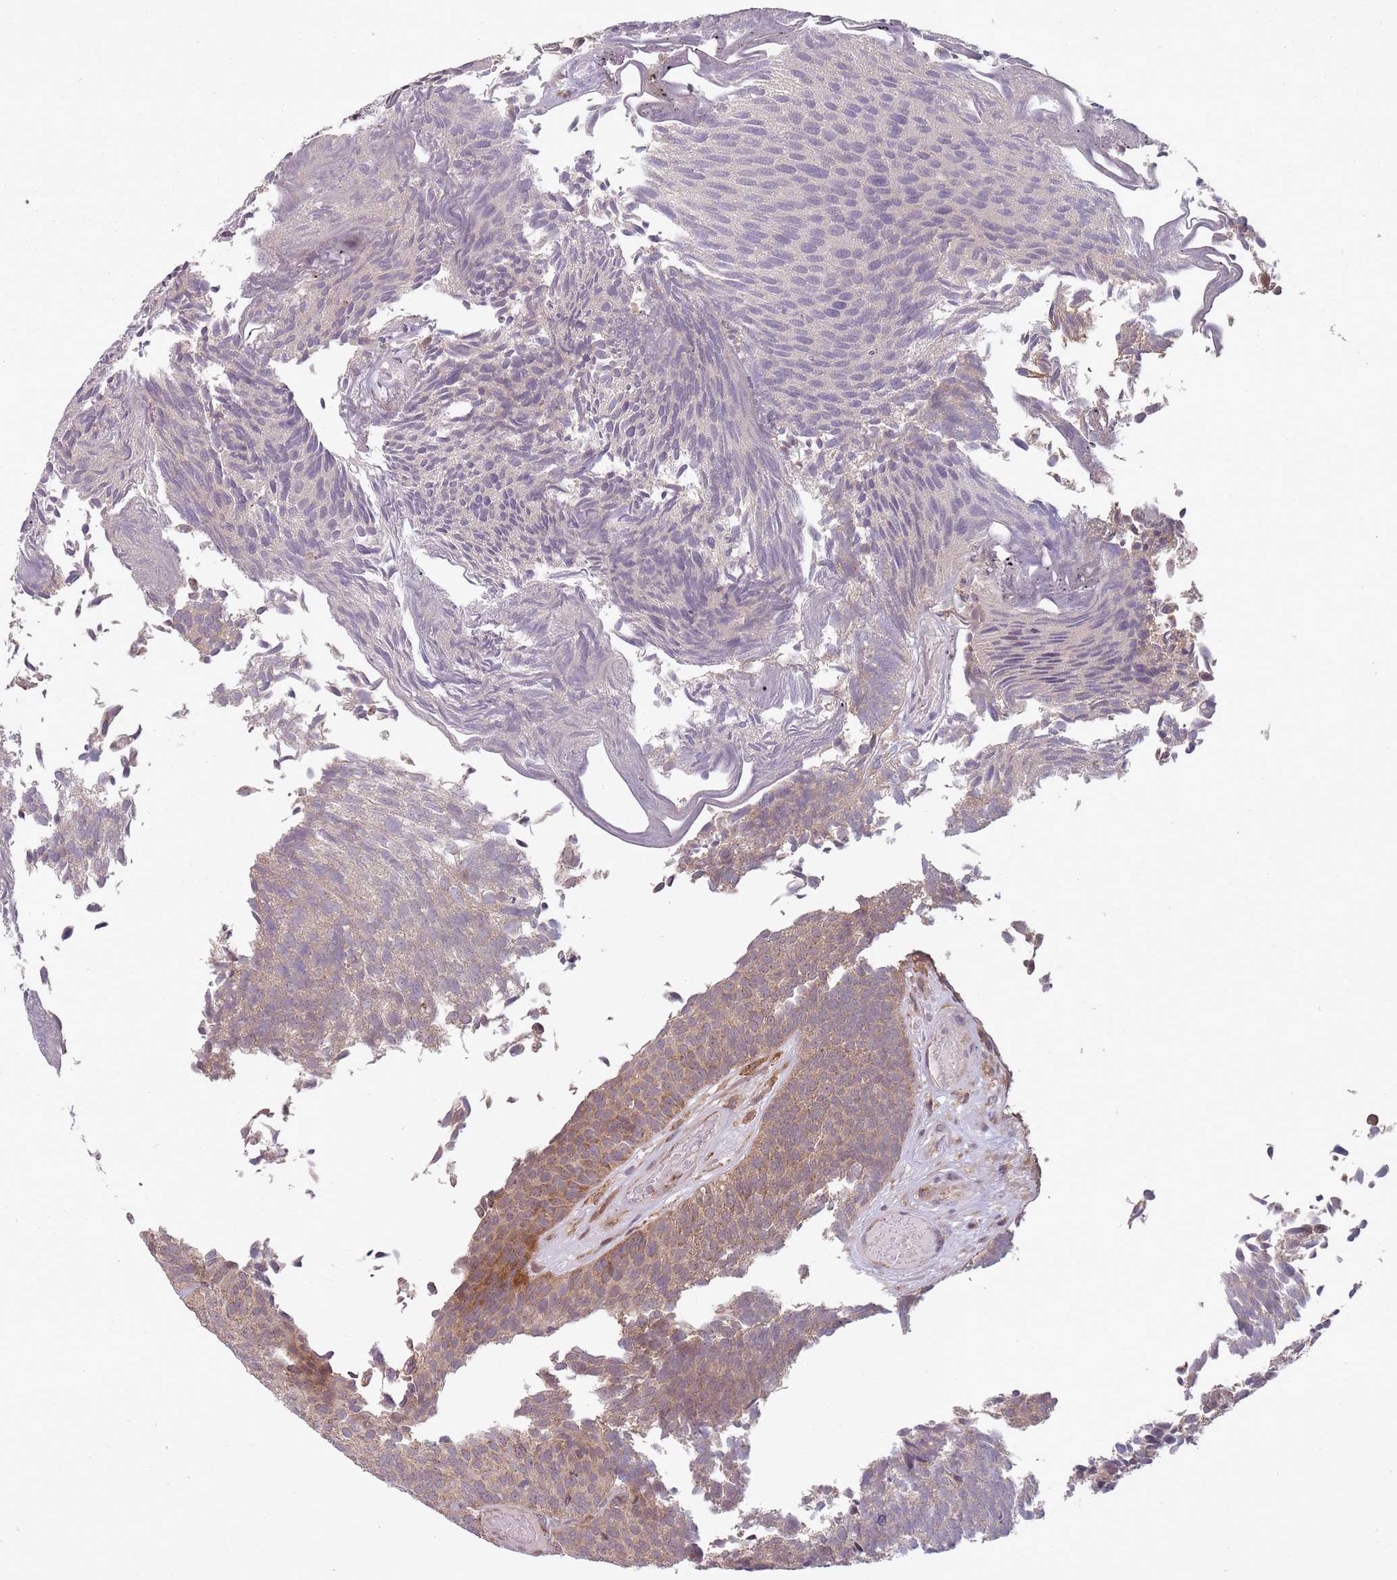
{"staining": {"intensity": "moderate", "quantity": "25%-75%", "location": "cytoplasmic/membranous"}, "tissue": "urothelial cancer", "cell_type": "Tumor cells", "image_type": "cancer", "snomed": [{"axis": "morphology", "description": "Urothelial carcinoma, Low grade"}, {"axis": "topography", "description": "Urinary bladder"}], "caption": "Protein analysis of urothelial cancer tissue reveals moderate cytoplasmic/membranous staining in approximately 25%-75% of tumor cells.", "gene": "OR10Q1", "patient": {"sex": "male", "age": 84}}